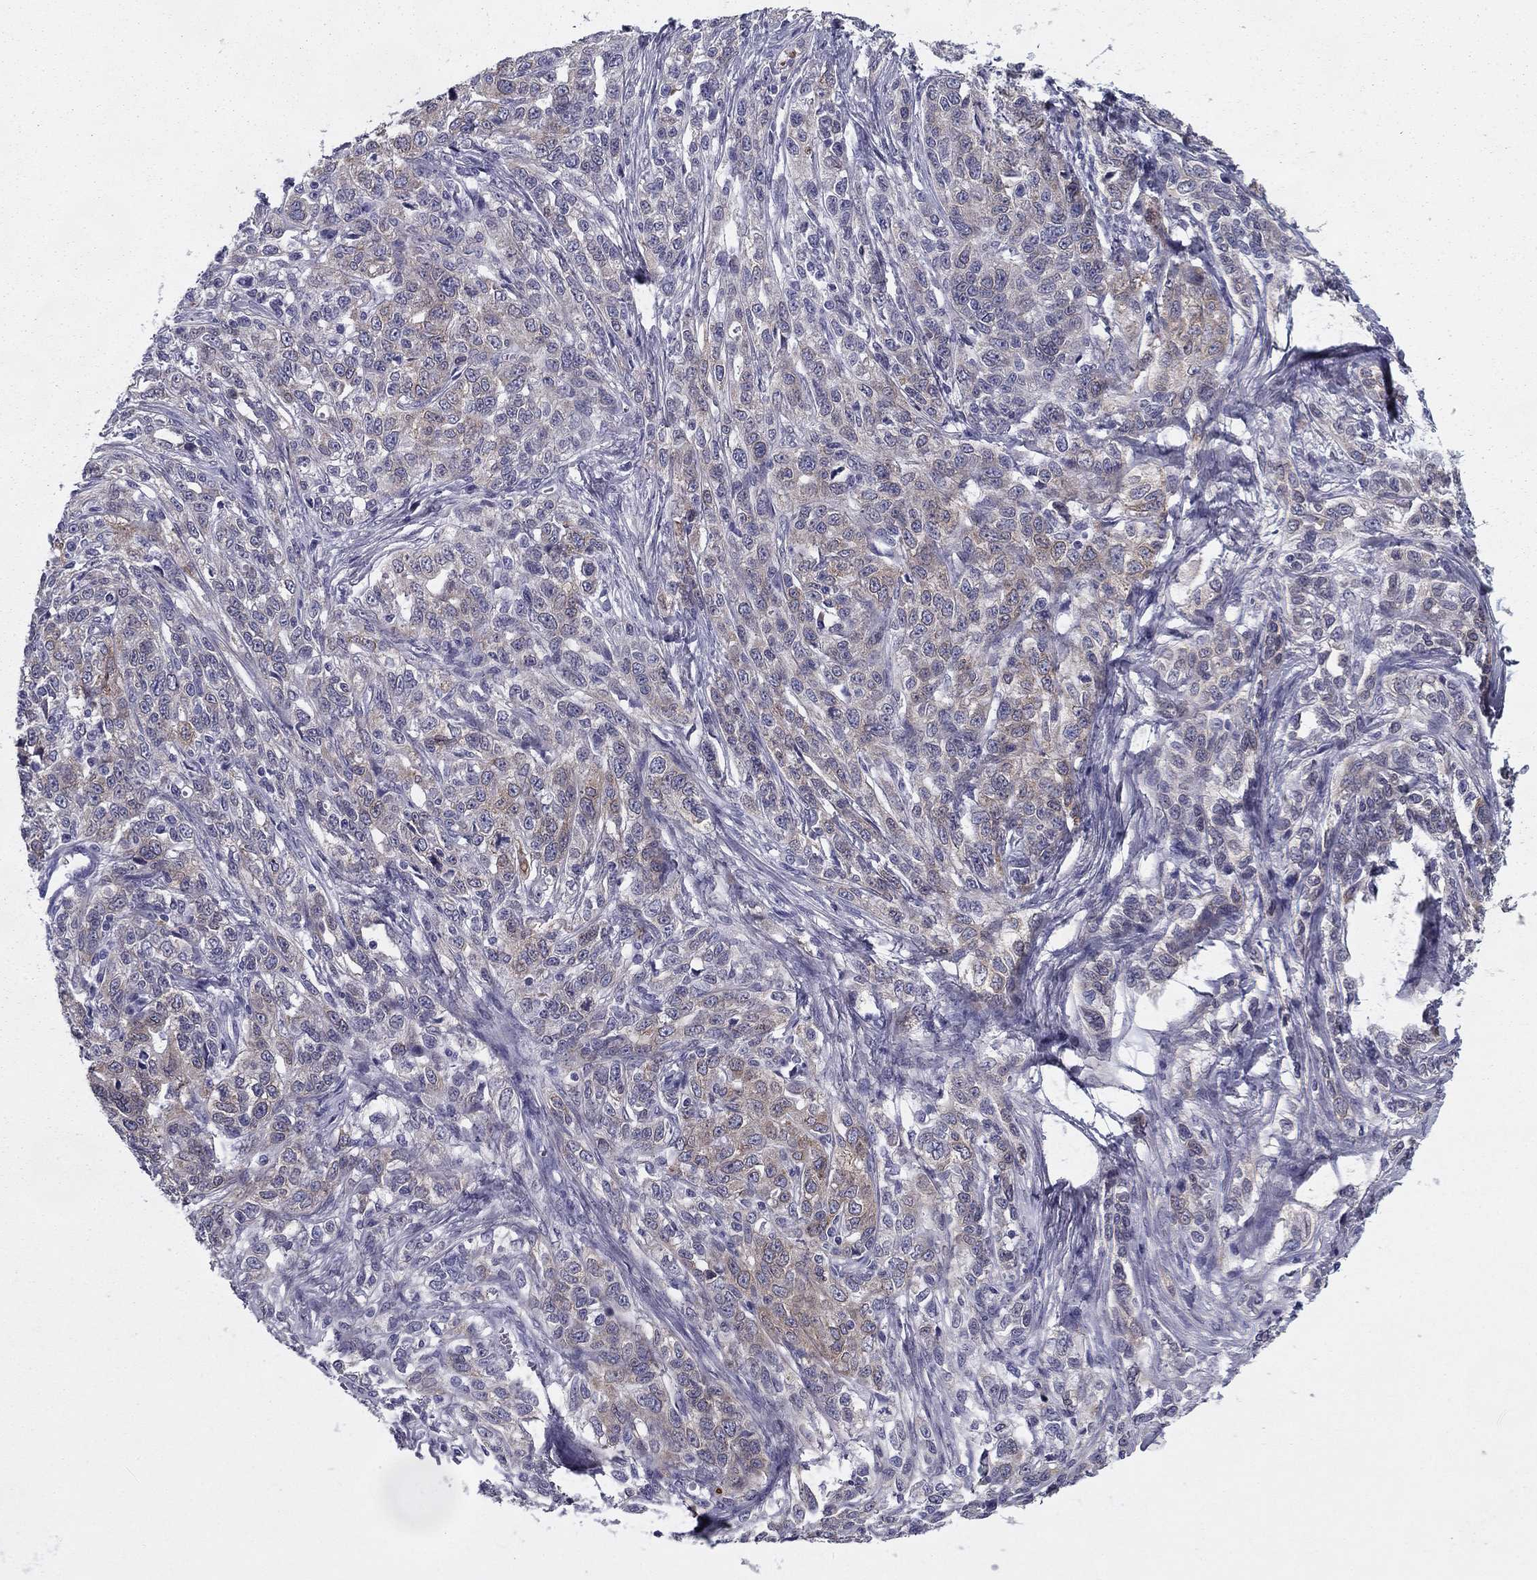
{"staining": {"intensity": "weak", "quantity": "25%-75%", "location": "cytoplasmic/membranous"}, "tissue": "ovarian cancer", "cell_type": "Tumor cells", "image_type": "cancer", "snomed": [{"axis": "morphology", "description": "Cystadenocarcinoma, serous, NOS"}, {"axis": "topography", "description": "Ovary"}], "caption": "Weak cytoplasmic/membranous protein positivity is seen in about 25%-75% of tumor cells in ovarian cancer.", "gene": "TMED3", "patient": {"sex": "female", "age": 71}}